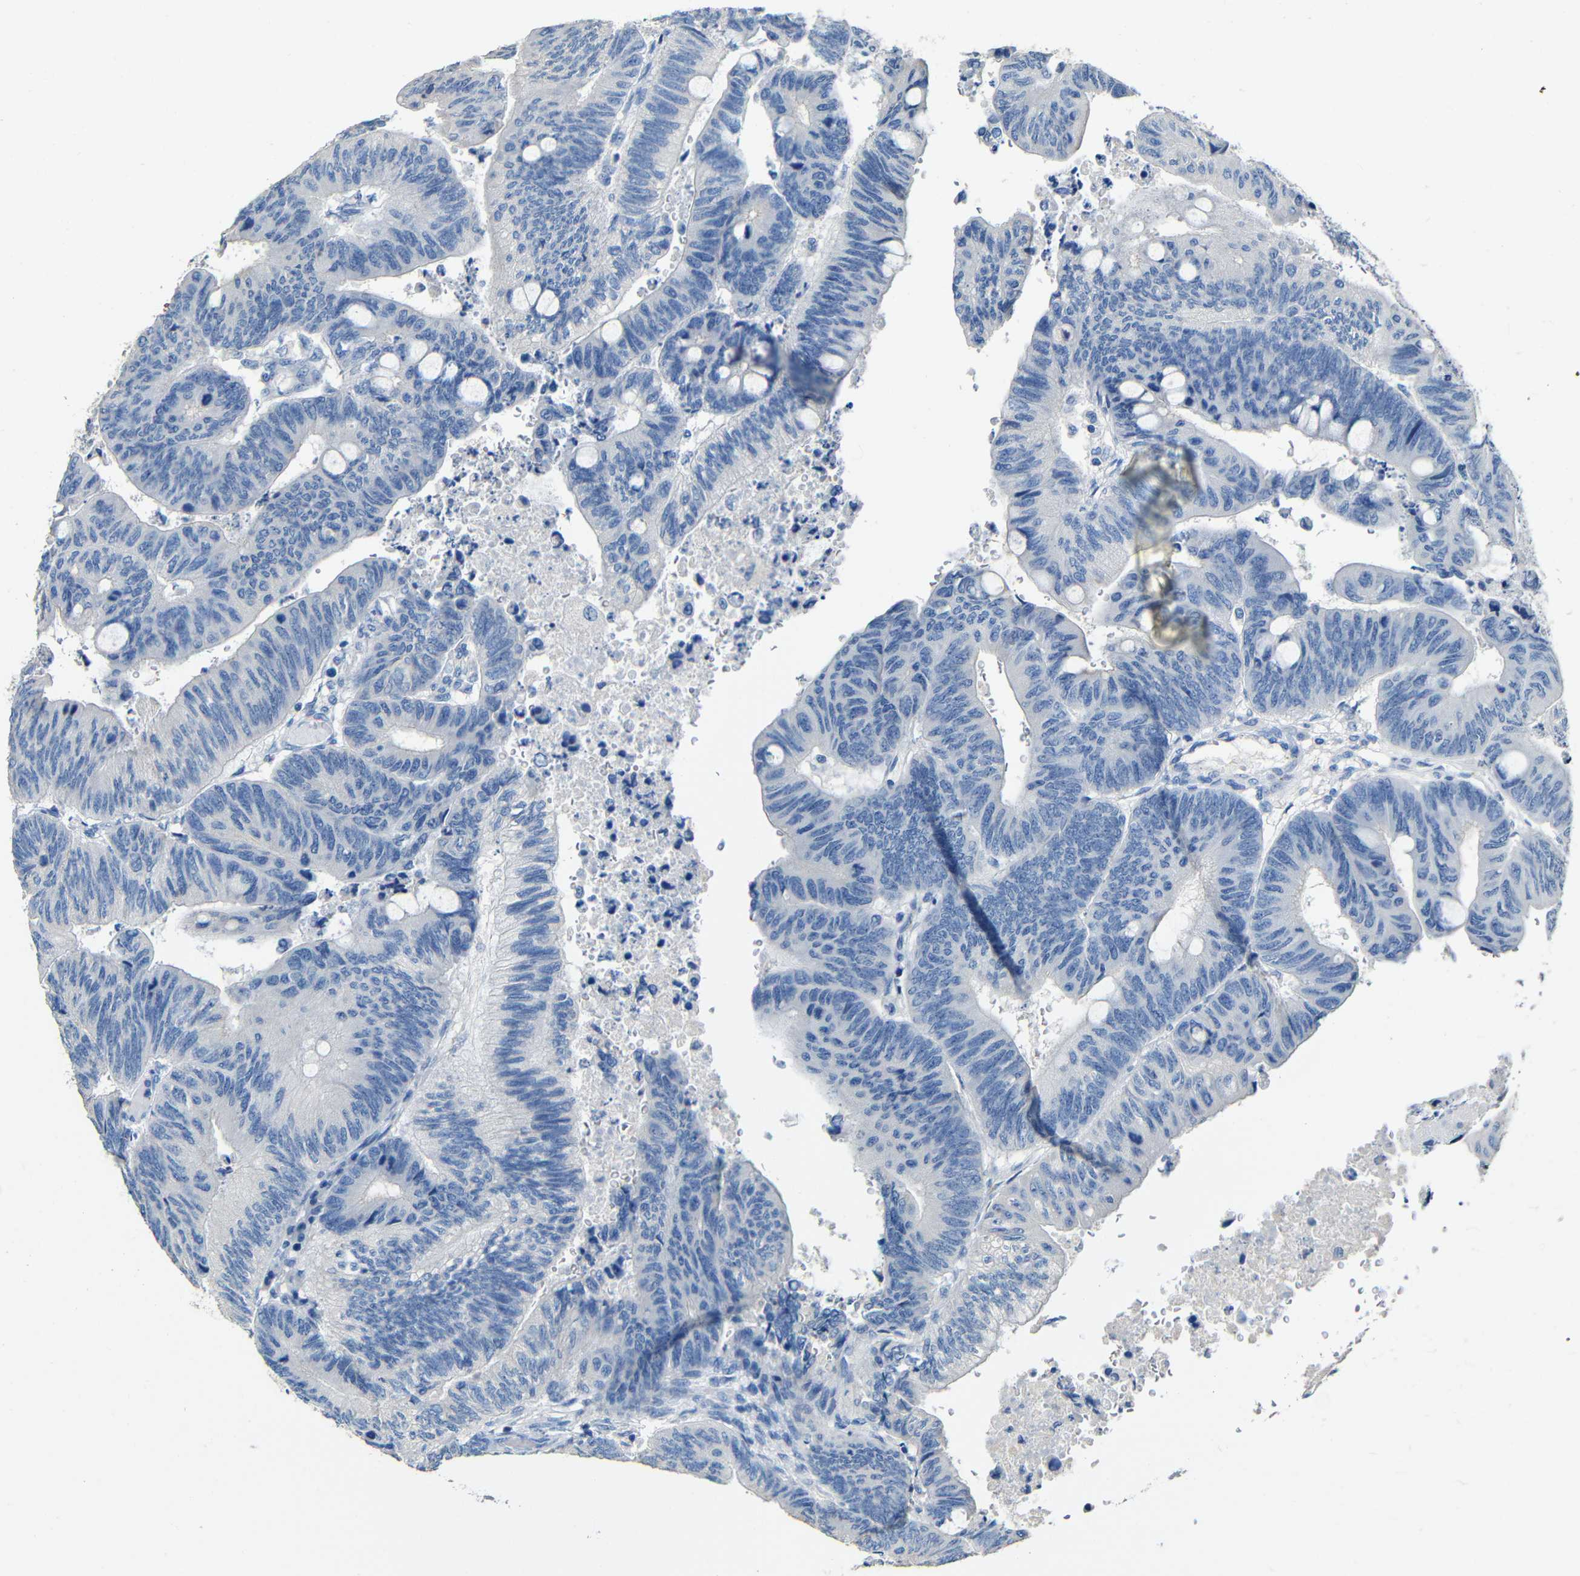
{"staining": {"intensity": "negative", "quantity": "none", "location": "none"}, "tissue": "colorectal cancer", "cell_type": "Tumor cells", "image_type": "cancer", "snomed": [{"axis": "morphology", "description": "Normal tissue, NOS"}, {"axis": "morphology", "description": "Adenocarcinoma, NOS"}, {"axis": "topography", "description": "Rectum"}, {"axis": "topography", "description": "Peripheral nerve tissue"}], "caption": "This is an immunohistochemistry histopathology image of colorectal cancer (adenocarcinoma). There is no positivity in tumor cells.", "gene": "ACKR2", "patient": {"sex": "male", "age": 92}}